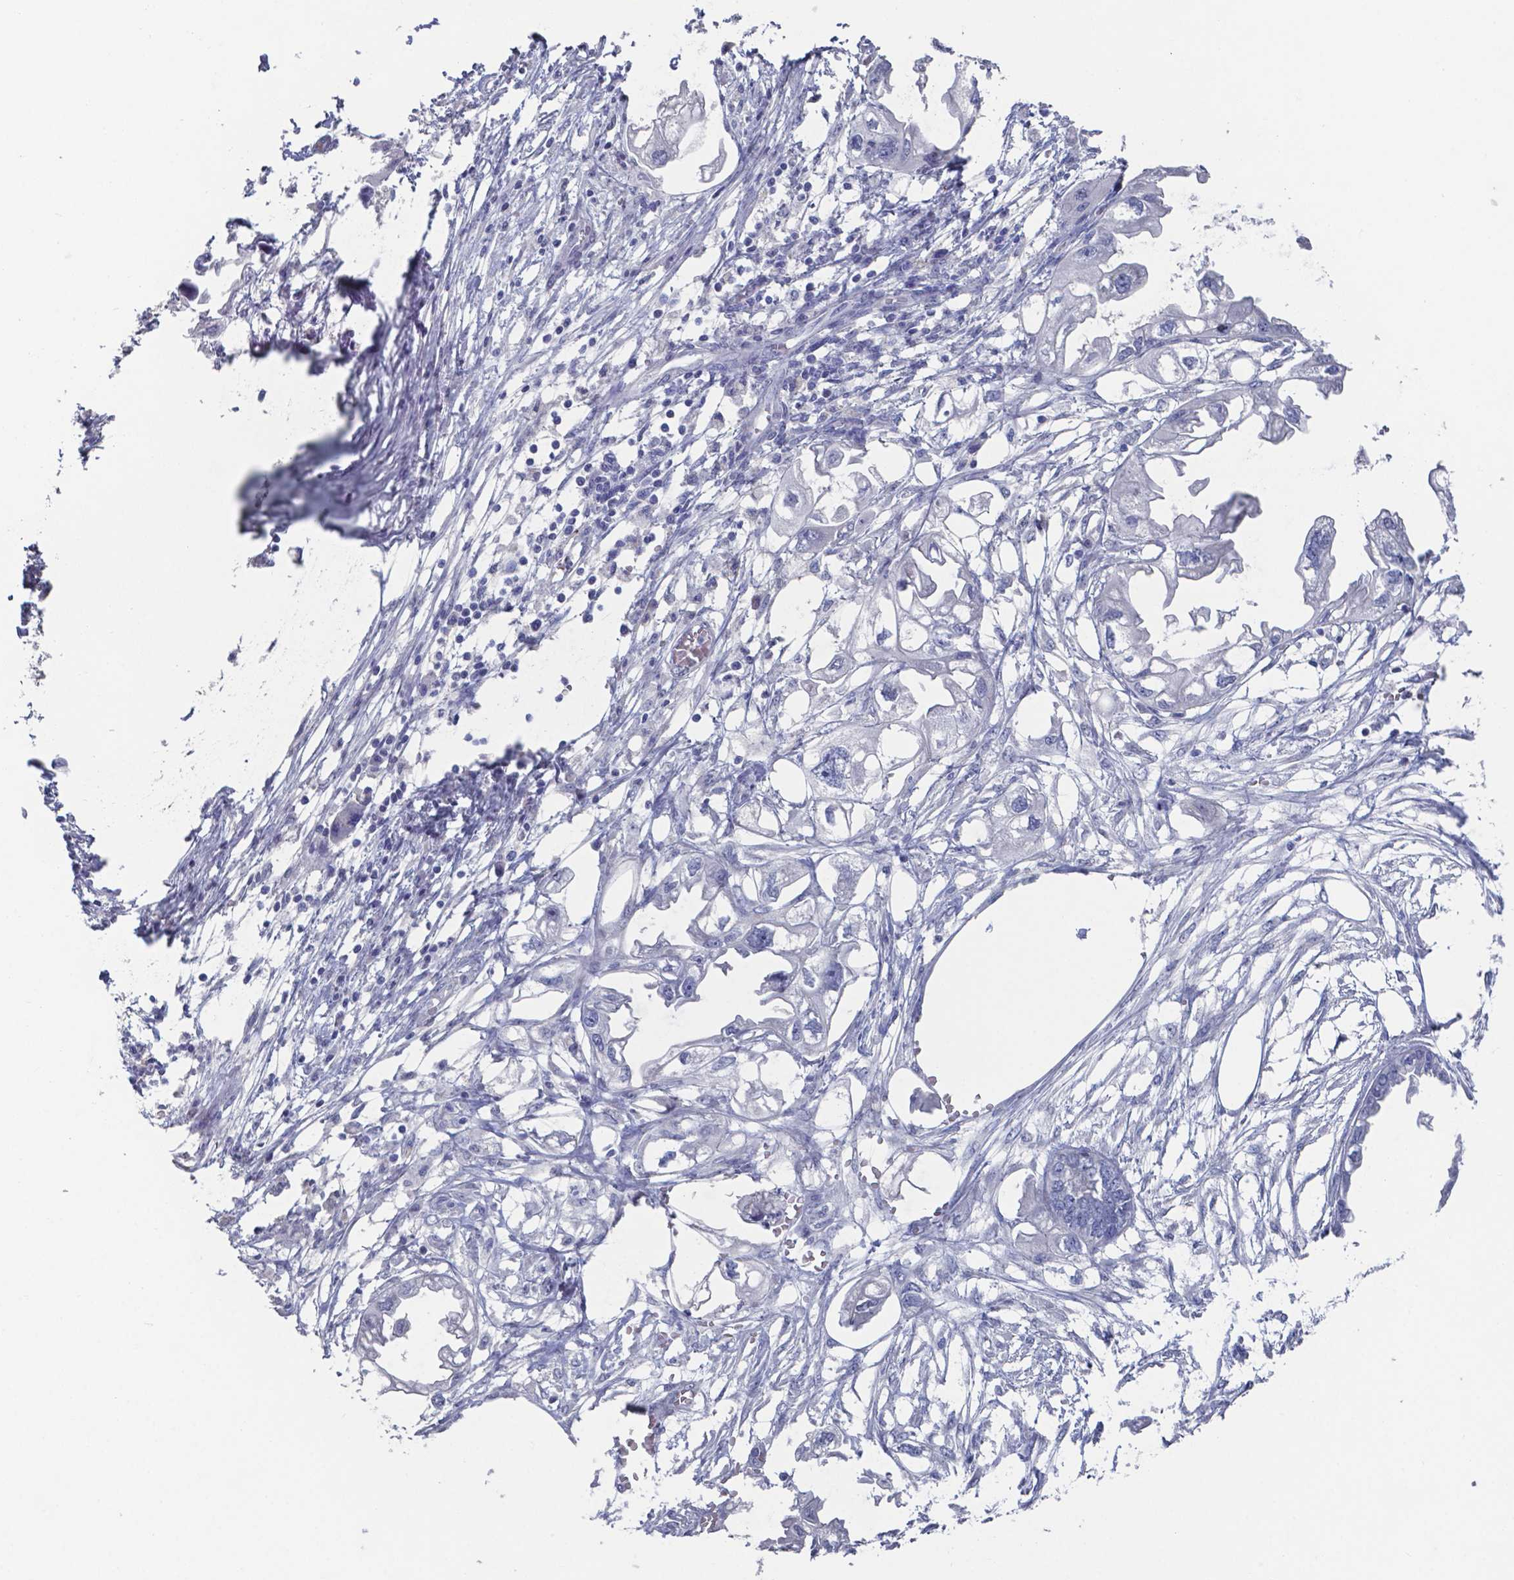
{"staining": {"intensity": "negative", "quantity": "none", "location": "none"}, "tissue": "endometrial cancer", "cell_type": "Tumor cells", "image_type": "cancer", "snomed": [{"axis": "morphology", "description": "Adenocarcinoma, NOS"}, {"axis": "morphology", "description": "Adenocarcinoma, metastatic, NOS"}, {"axis": "topography", "description": "Adipose tissue"}, {"axis": "topography", "description": "Endometrium"}], "caption": "Protein analysis of adenocarcinoma (endometrial) exhibits no significant expression in tumor cells. (DAB (3,3'-diaminobenzidine) immunohistochemistry with hematoxylin counter stain).", "gene": "PLA2R1", "patient": {"sex": "female", "age": 67}}